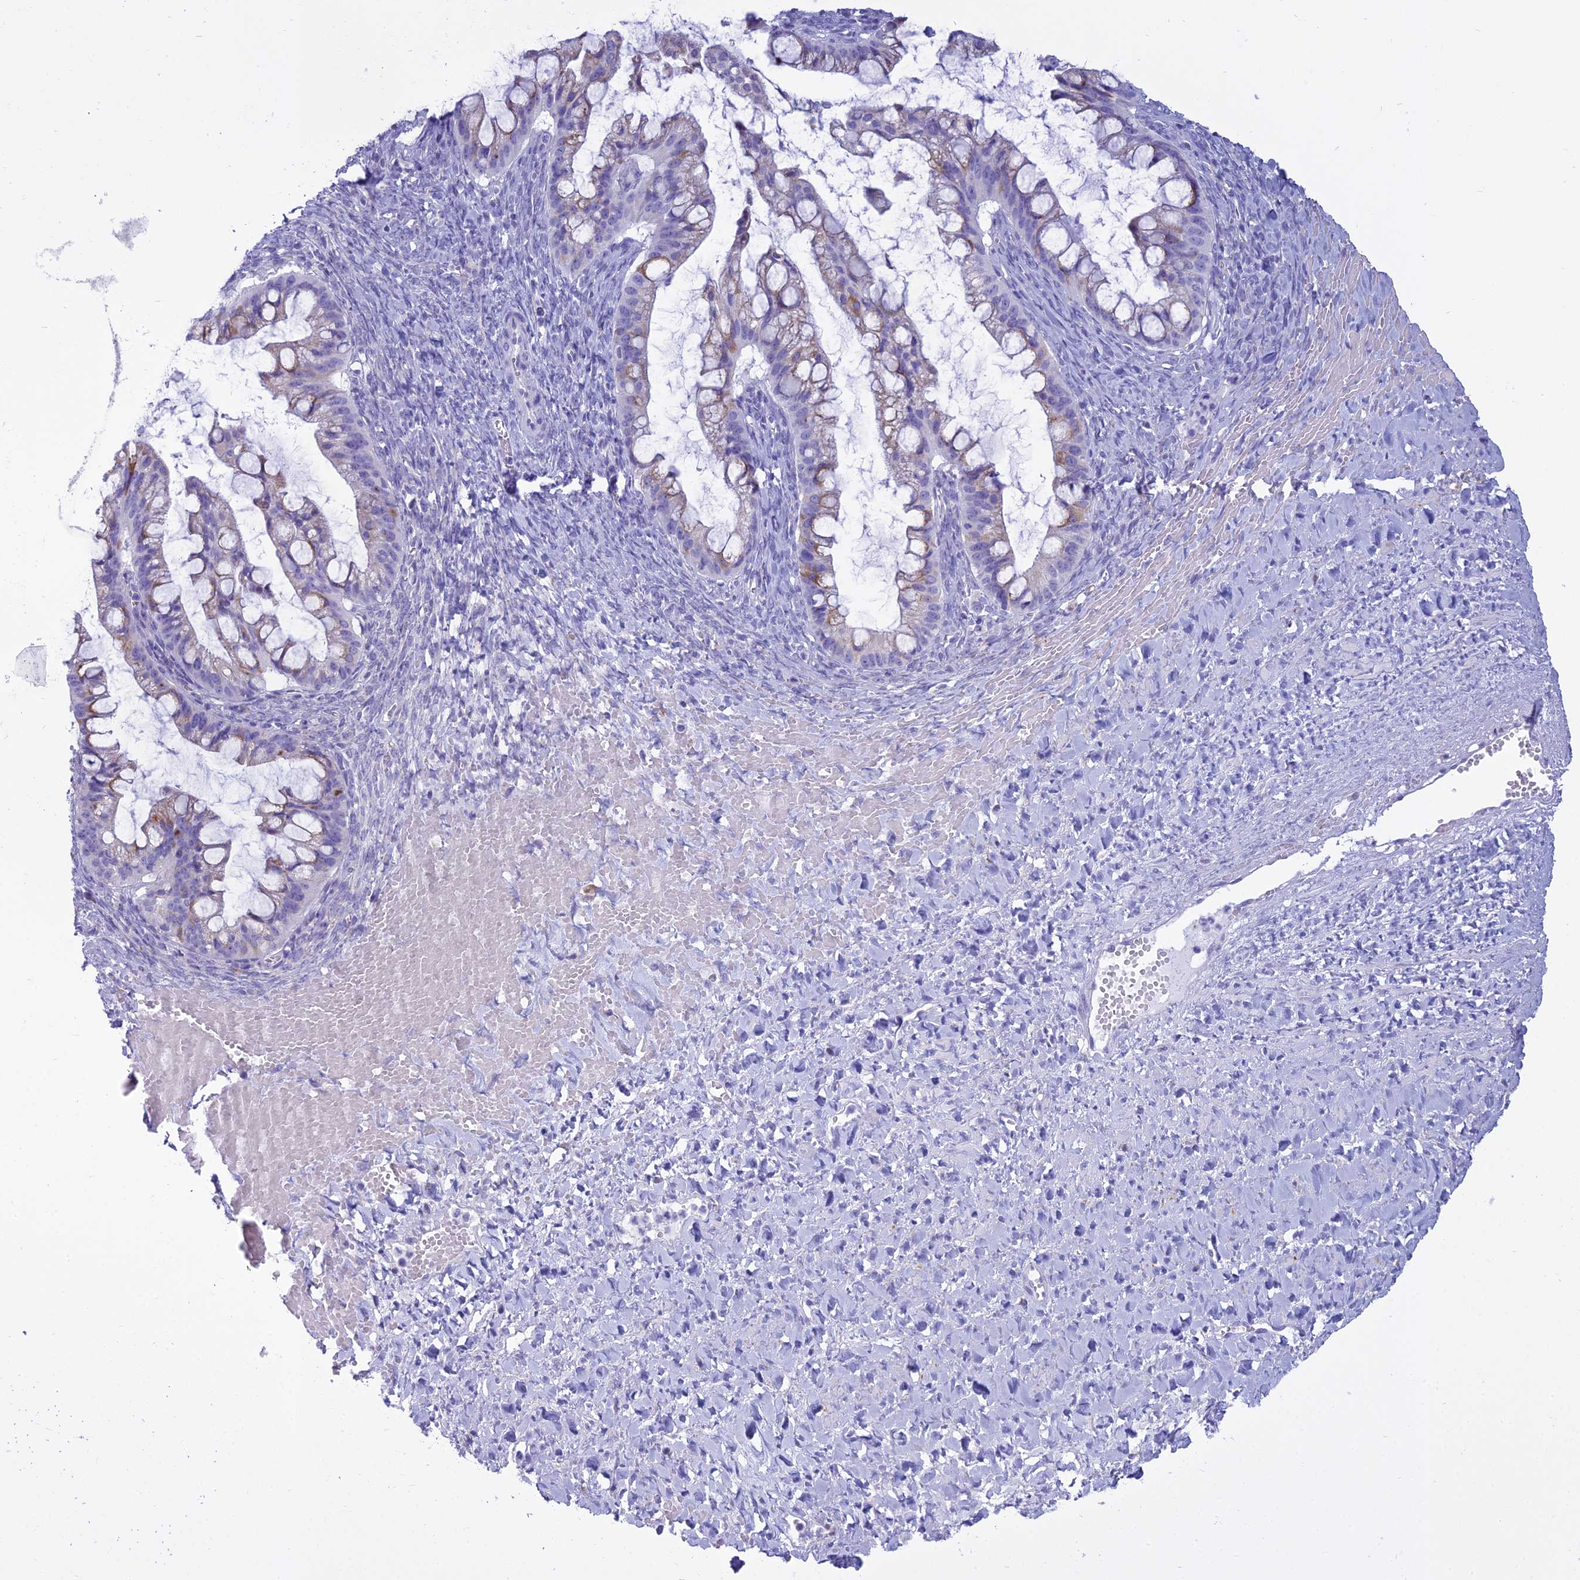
{"staining": {"intensity": "negative", "quantity": "none", "location": "none"}, "tissue": "ovarian cancer", "cell_type": "Tumor cells", "image_type": "cancer", "snomed": [{"axis": "morphology", "description": "Cystadenocarcinoma, mucinous, NOS"}, {"axis": "topography", "description": "Ovary"}], "caption": "Micrograph shows no protein expression in tumor cells of ovarian cancer (mucinous cystadenocarcinoma) tissue.", "gene": "CD5", "patient": {"sex": "female", "age": 73}}